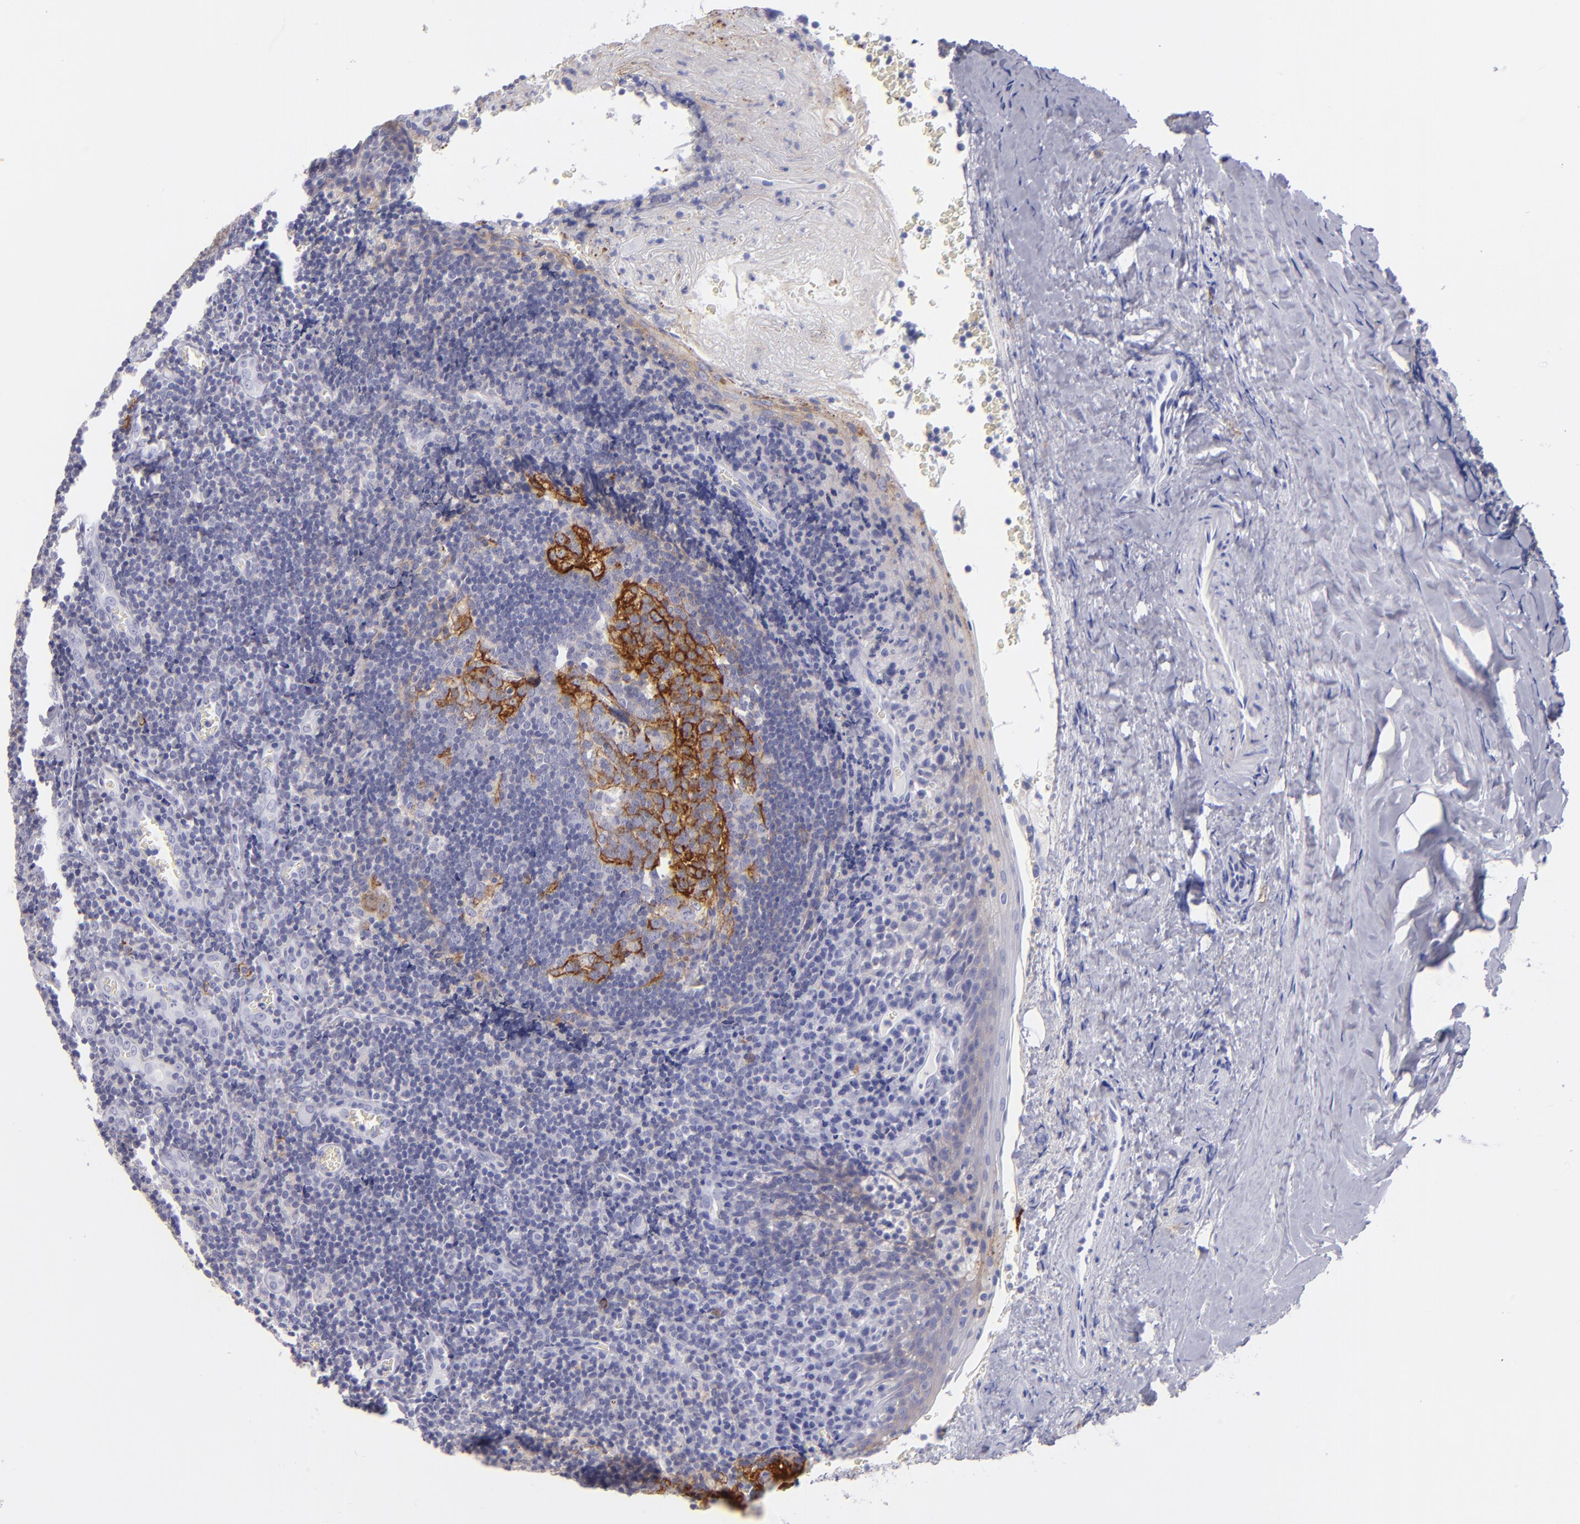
{"staining": {"intensity": "strong", "quantity": "<25%", "location": "cytoplasmic/membranous"}, "tissue": "tonsil", "cell_type": "Germinal center cells", "image_type": "normal", "snomed": [{"axis": "morphology", "description": "Normal tissue, NOS"}, {"axis": "topography", "description": "Tonsil"}], "caption": "Brown immunohistochemical staining in benign tonsil demonstrates strong cytoplasmic/membranous staining in about <25% of germinal center cells.", "gene": "CD82", "patient": {"sex": "male", "age": 20}}